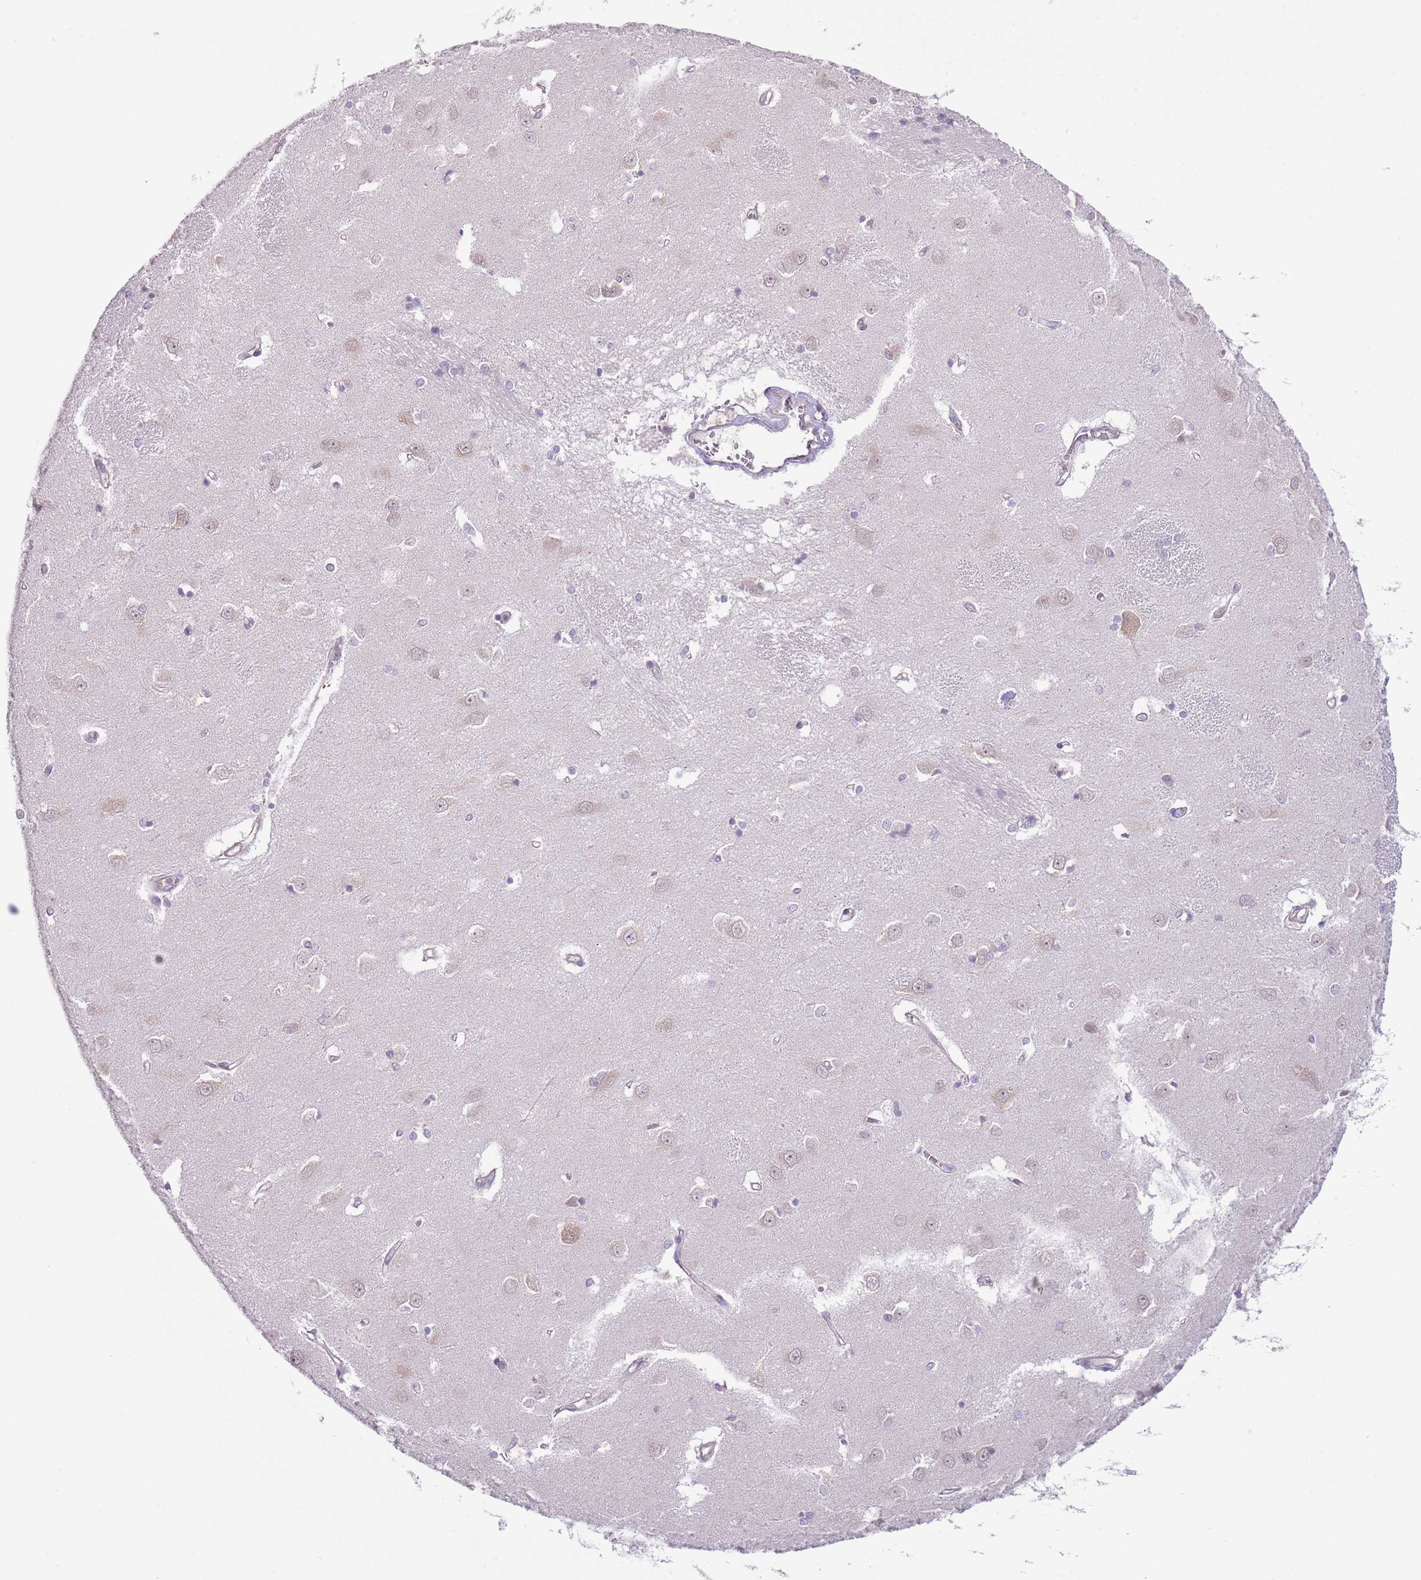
{"staining": {"intensity": "negative", "quantity": "none", "location": "none"}, "tissue": "caudate", "cell_type": "Glial cells", "image_type": "normal", "snomed": [{"axis": "morphology", "description": "Normal tissue, NOS"}, {"axis": "topography", "description": "Lateral ventricle wall"}], "caption": "An immunohistochemistry (IHC) image of unremarkable caudate is shown. There is no staining in glial cells of caudate.", "gene": "COPE", "patient": {"sex": "male", "age": 37}}